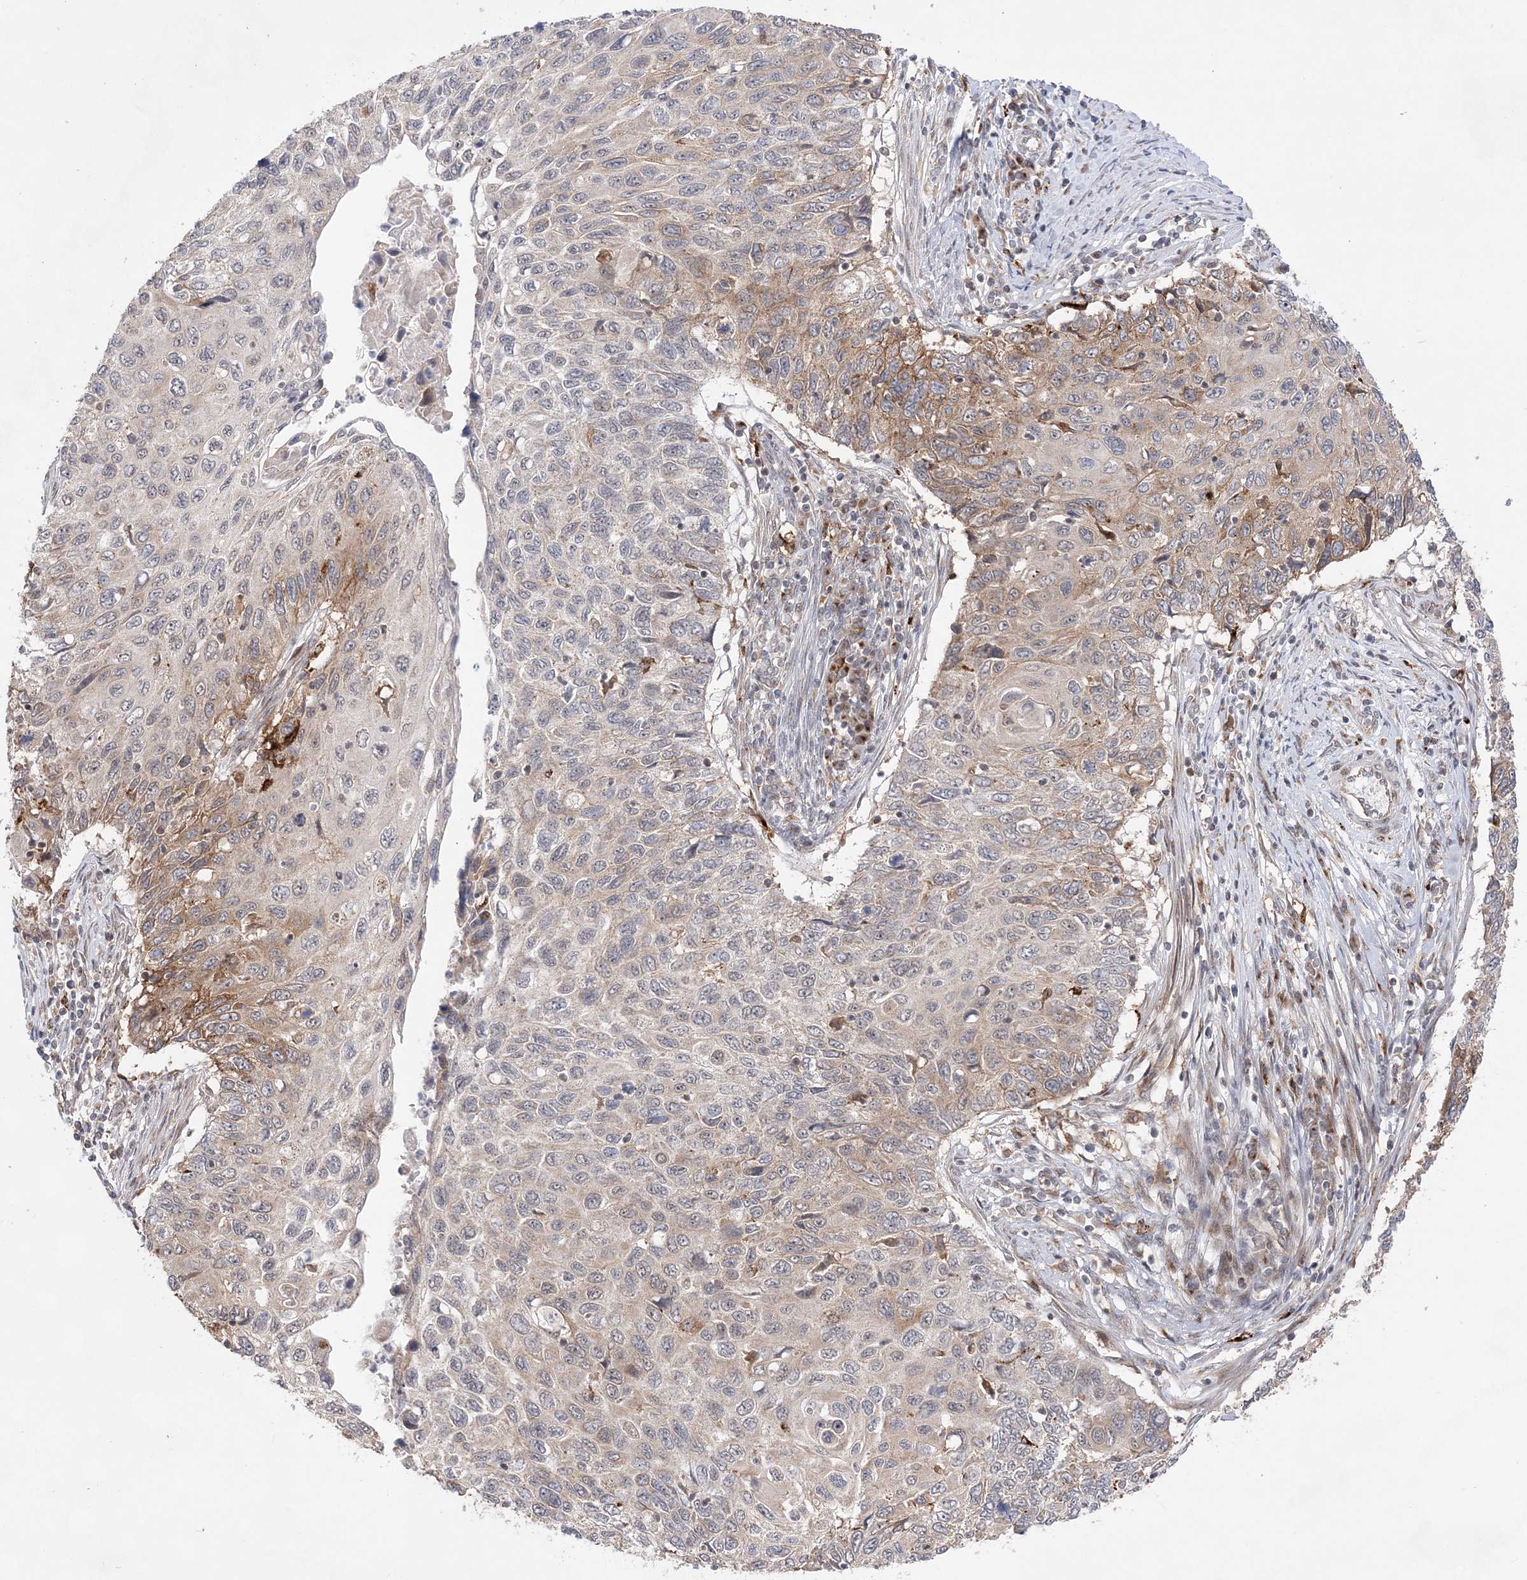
{"staining": {"intensity": "moderate", "quantity": "<25%", "location": "cytoplasmic/membranous"}, "tissue": "cervical cancer", "cell_type": "Tumor cells", "image_type": "cancer", "snomed": [{"axis": "morphology", "description": "Squamous cell carcinoma, NOS"}, {"axis": "topography", "description": "Cervix"}], "caption": "Immunohistochemistry of squamous cell carcinoma (cervical) reveals low levels of moderate cytoplasmic/membranous staining in about <25% of tumor cells.", "gene": "ANAPC15", "patient": {"sex": "female", "age": 70}}